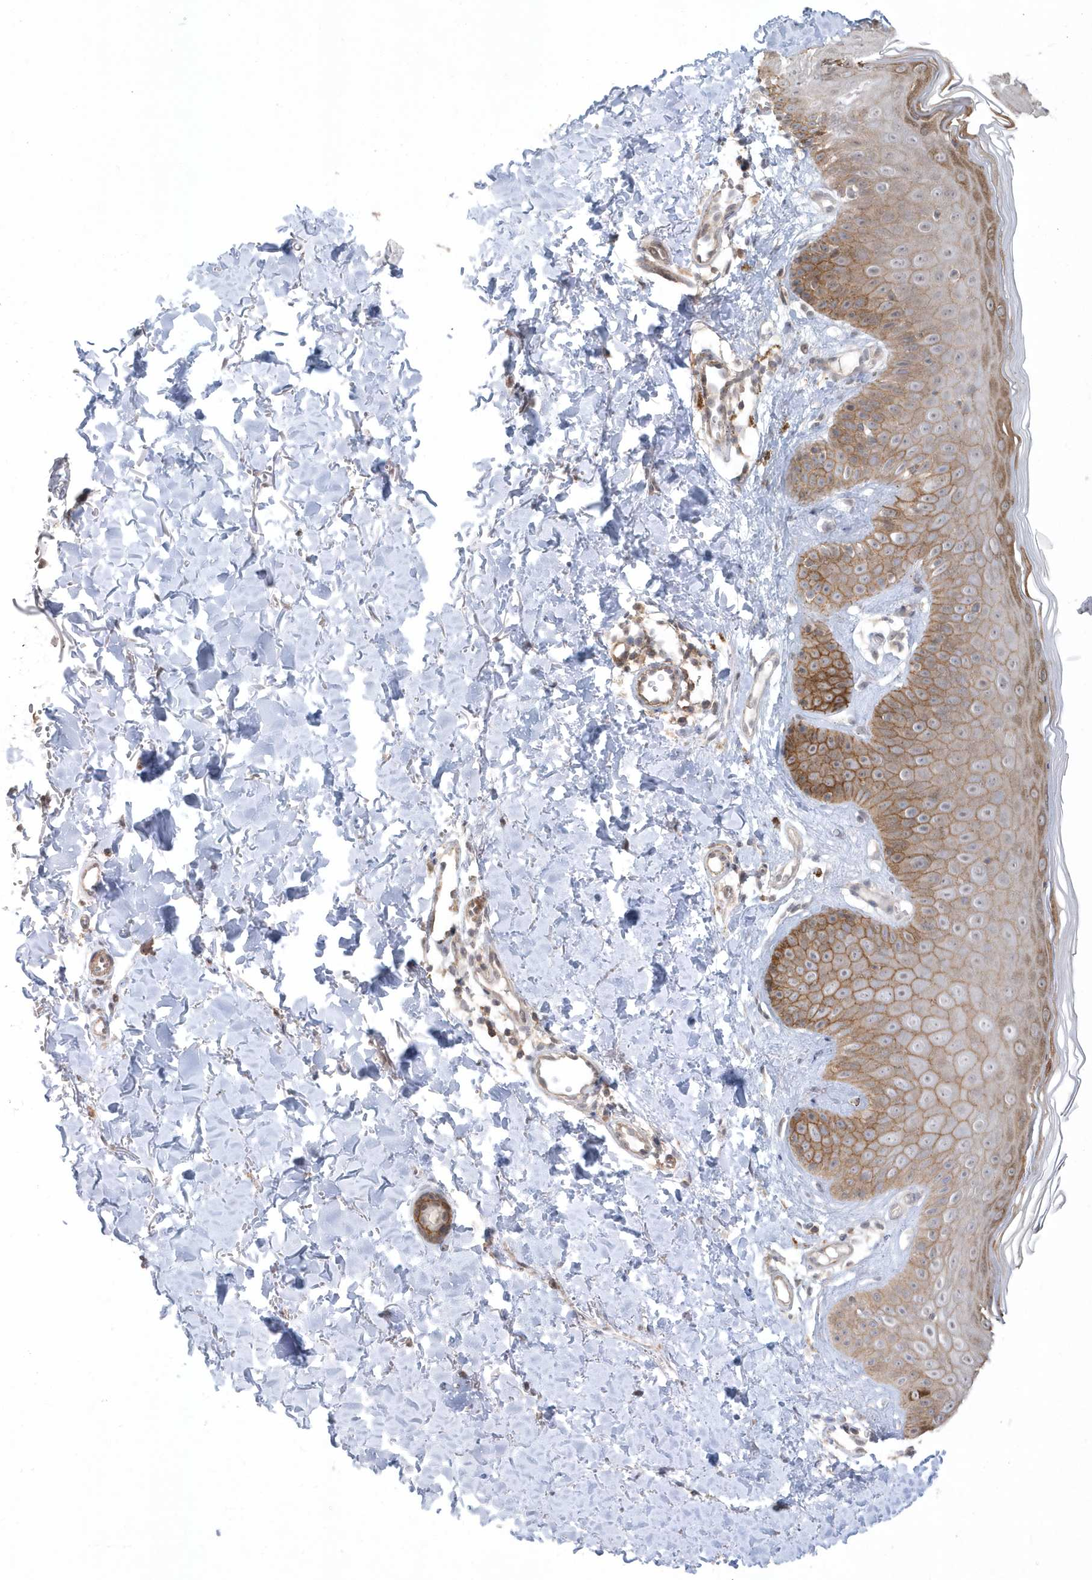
{"staining": {"intensity": "weak", "quantity": ">75%", "location": "cytoplasmic/membranous"}, "tissue": "skin", "cell_type": "Fibroblasts", "image_type": "normal", "snomed": [{"axis": "morphology", "description": "Normal tissue, NOS"}, {"axis": "topography", "description": "Skin"}], "caption": "Brown immunohistochemical staining in normal human skin reveals weak cytoplasmic/membranous expression in about >75% of fibroblasts. The protein of interest is shown in brown color, while the nuclei are stained blue.", "gene": "CRIP3", "patient": {"sex": "male", "age": 52}}